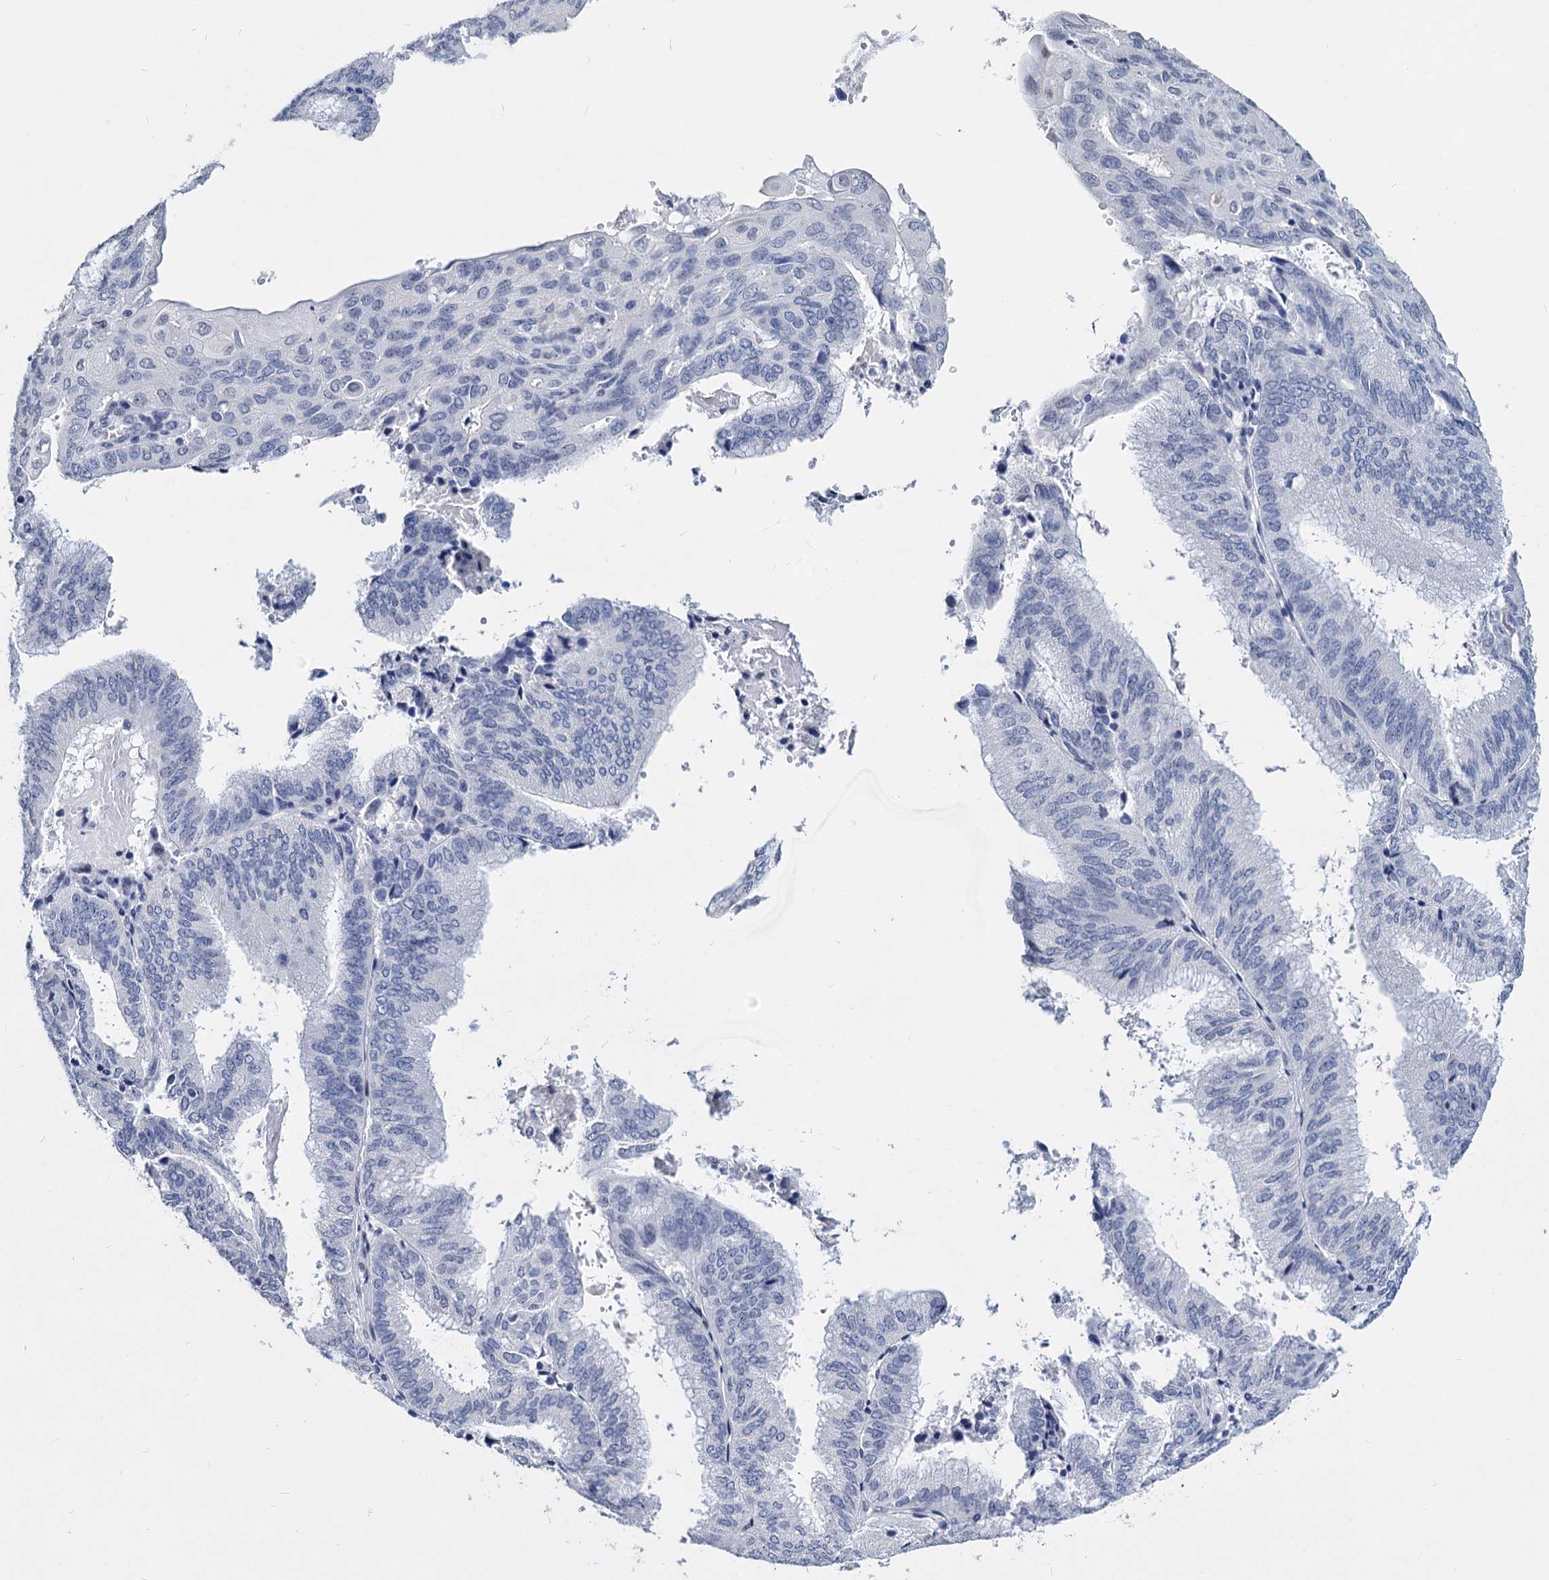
{"staining": {"intensity": "negative", "quantity": "none", "location": "none"}, "tissue": "endometrial cancer", "cell_type": "Tumor cells", "image_type": "cancer", "snomed": [{"axis": "morphology", "description": "Adenocarcinoma, NOS"}, {"axis": "topography", "description": "Endometrium"}], "caption": "IHC micrograph of neoplastic tissue: human endometrial cancer stained with DAB reveals no significant protein staining in tumor cells.", "gene": "MAGEA4", "patient": {"sex": "female", "age": 49}}